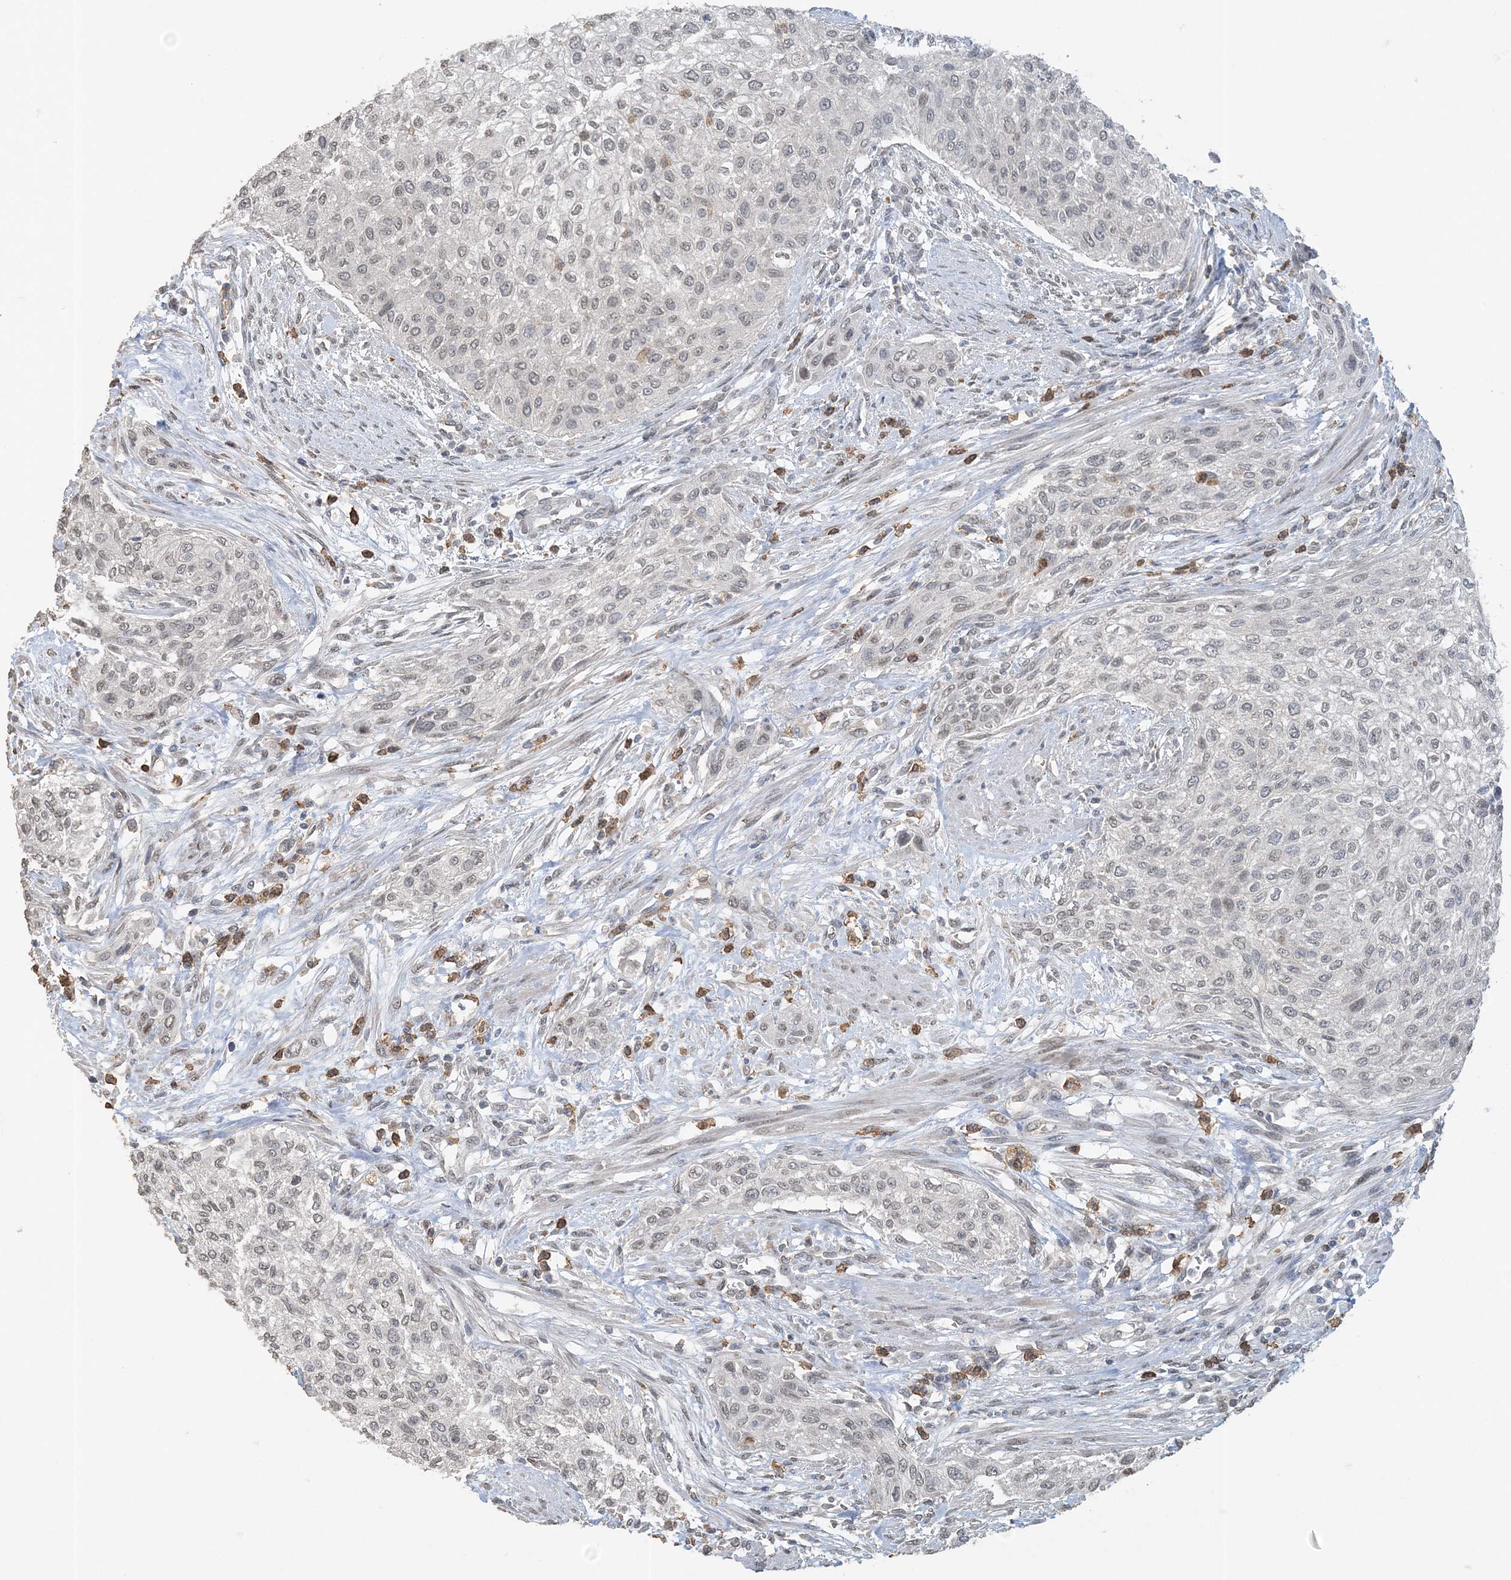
{"staining": {"intensity": "weak", "quantity": "25%-75%", "location": "nuclear"}, "tissue": "urothelial cancer", "cell_type": "Tumor cells", "image_type": "cancer", "snomed": [{"axis": "morphology", "description": "Urothelial carcinoma, High grade"}, {"axis": "topography", "description": "Urinary bladder"}], "caption": "Human urothelial cancer stained with a brown dye exhibits weak nuclear positive expression in about 25%-75% of tumor cells.", "gene": "FAM110A", "patient": {"sex": "male", "age": 35}}